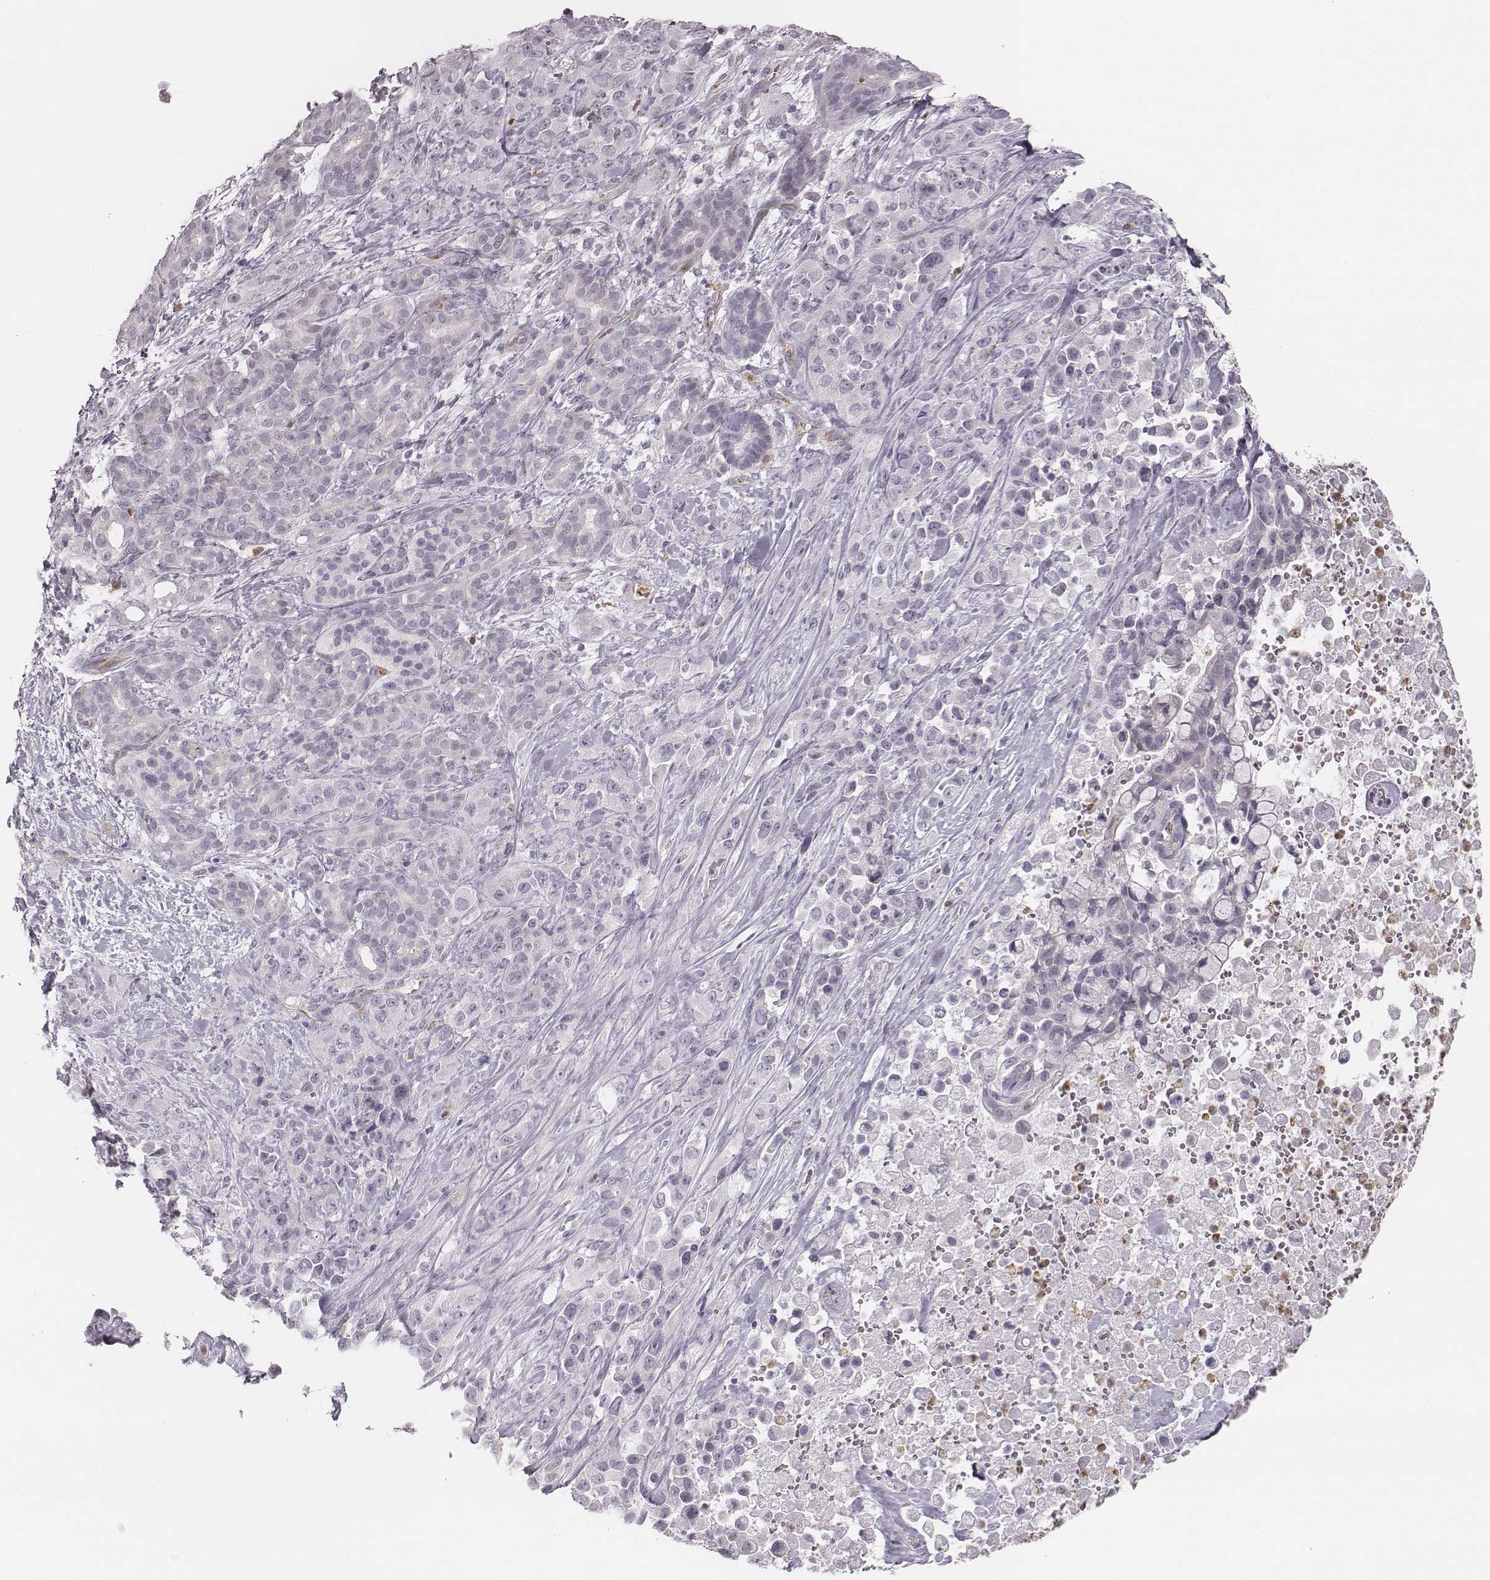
{"staining": {"intensity": "negative", "quantity": "none", "location": "none"}, "tissue": "pancreatic cancer", "cell_type": "Tumor cells", "image_type": "cancer", "snomed": [{"axis": "morphology", "description": "Adenocarcinoma, NOS"}, {"axis": "topography", "description": "Pancreas"}], "caption": "A micrograph of adenocarcinoma (pancreatic) stained for a protein demonstrates no brown staining in tumor cells.", "gene": "KCNJ12", "patient": {"sex": "male", "age": 44}}